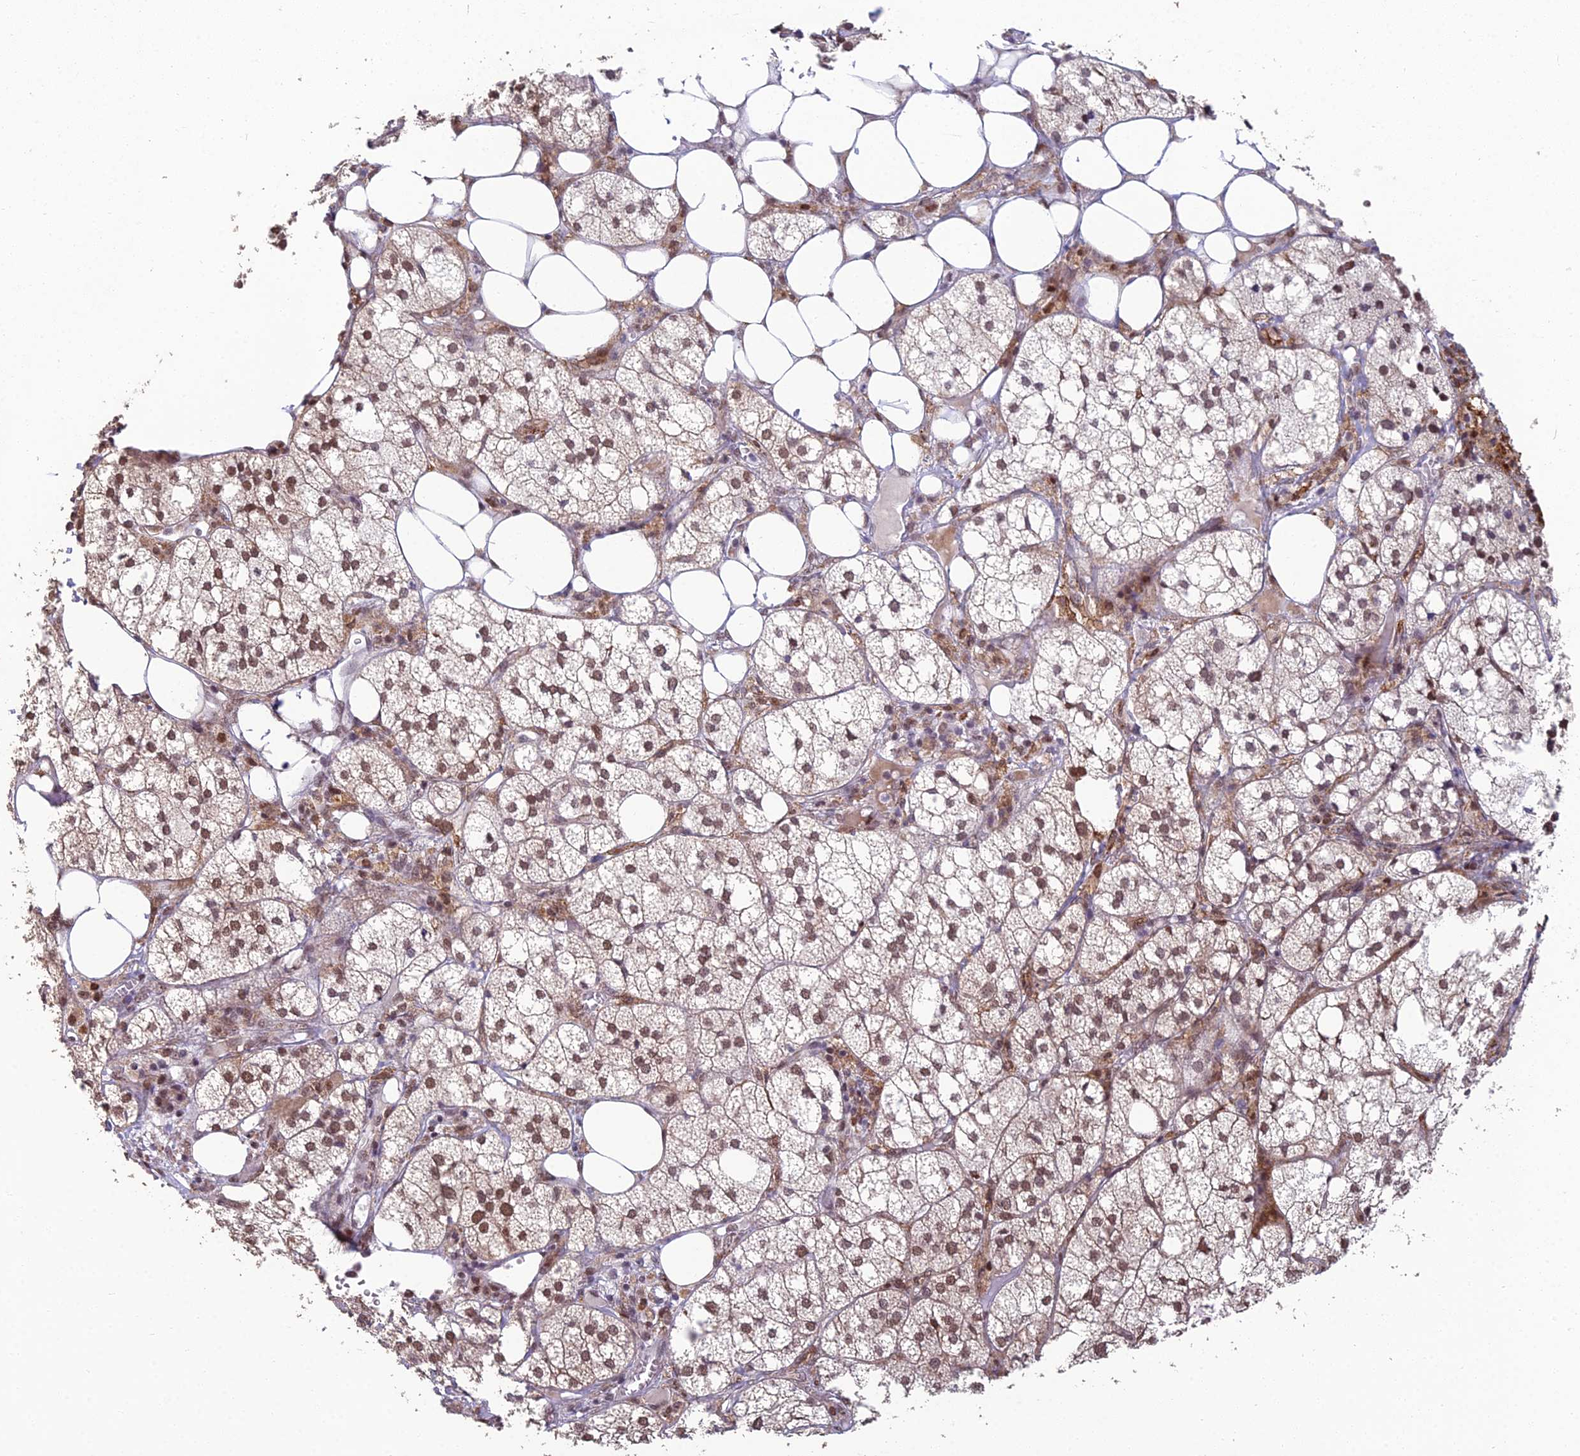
{"staining": {"intensity": "strong", "quantity": ">75%", "location": "cytoplasmic/membranous,nuclear"}, "tissue": "adrenal gland", "cell_type": "Glandular cells", "image_type": "normal", "snomed": [{"axis": "morphology", "description": "Normal tissue, NOS"}, {"axis": "topography", "description": "Adrenal gland"}], "caption": "The image exhibits immunohistochemical staining of normal adrenal gland. There is strong cytoplasmic/membranous,nuclear staining is identified in approximately >75% of glandular cells. (brown staining indicates protein expression, while blue staining denotes nuclei).", "gene": "ABHD17A", "patient": {"sex": "female", "age": 61}}